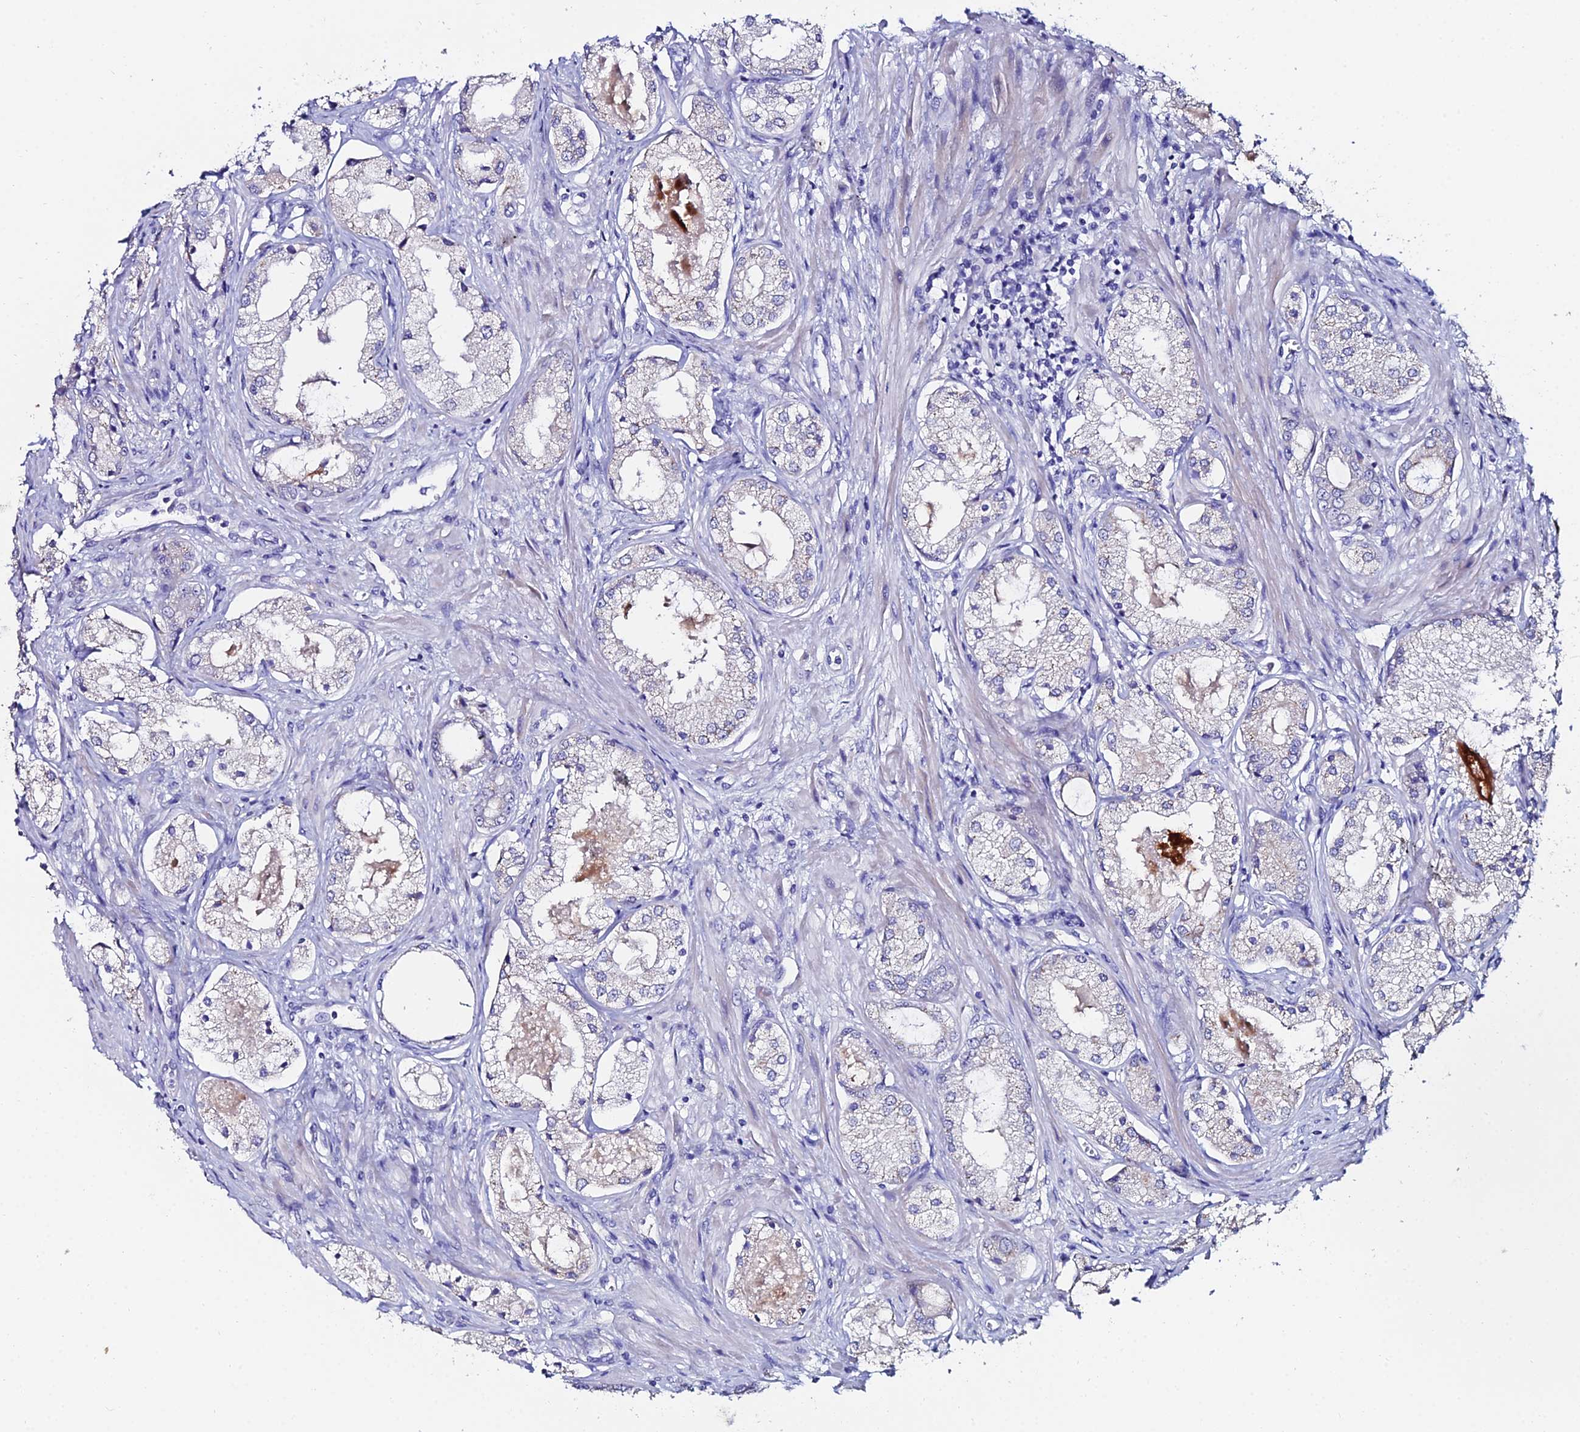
{"staining": {"intensity": "negative", "quantity": "none", "location": "none"}, "tissue": "prostate cancer", "cell_type": "Tumor cells", "image_type": "cancer", "snomed": [{"axis": "morphology", "description": "Adenocarcinoma, Low grade"}, {"axis": "topography", "description": "Prostate"}], "caption": "The image shows no significant staining in tumor cells of adenocarcinoma (low-grade) (prostate). The staining was performed using DAB (3,3'-diaminobenzidine) to visualize the protein expression in brown, while the nuclei were stained in blue with hematoxylin (Magnification: 20x).", "gene": "ESRRG", "patient": {"sex": "male", "age": 68}}